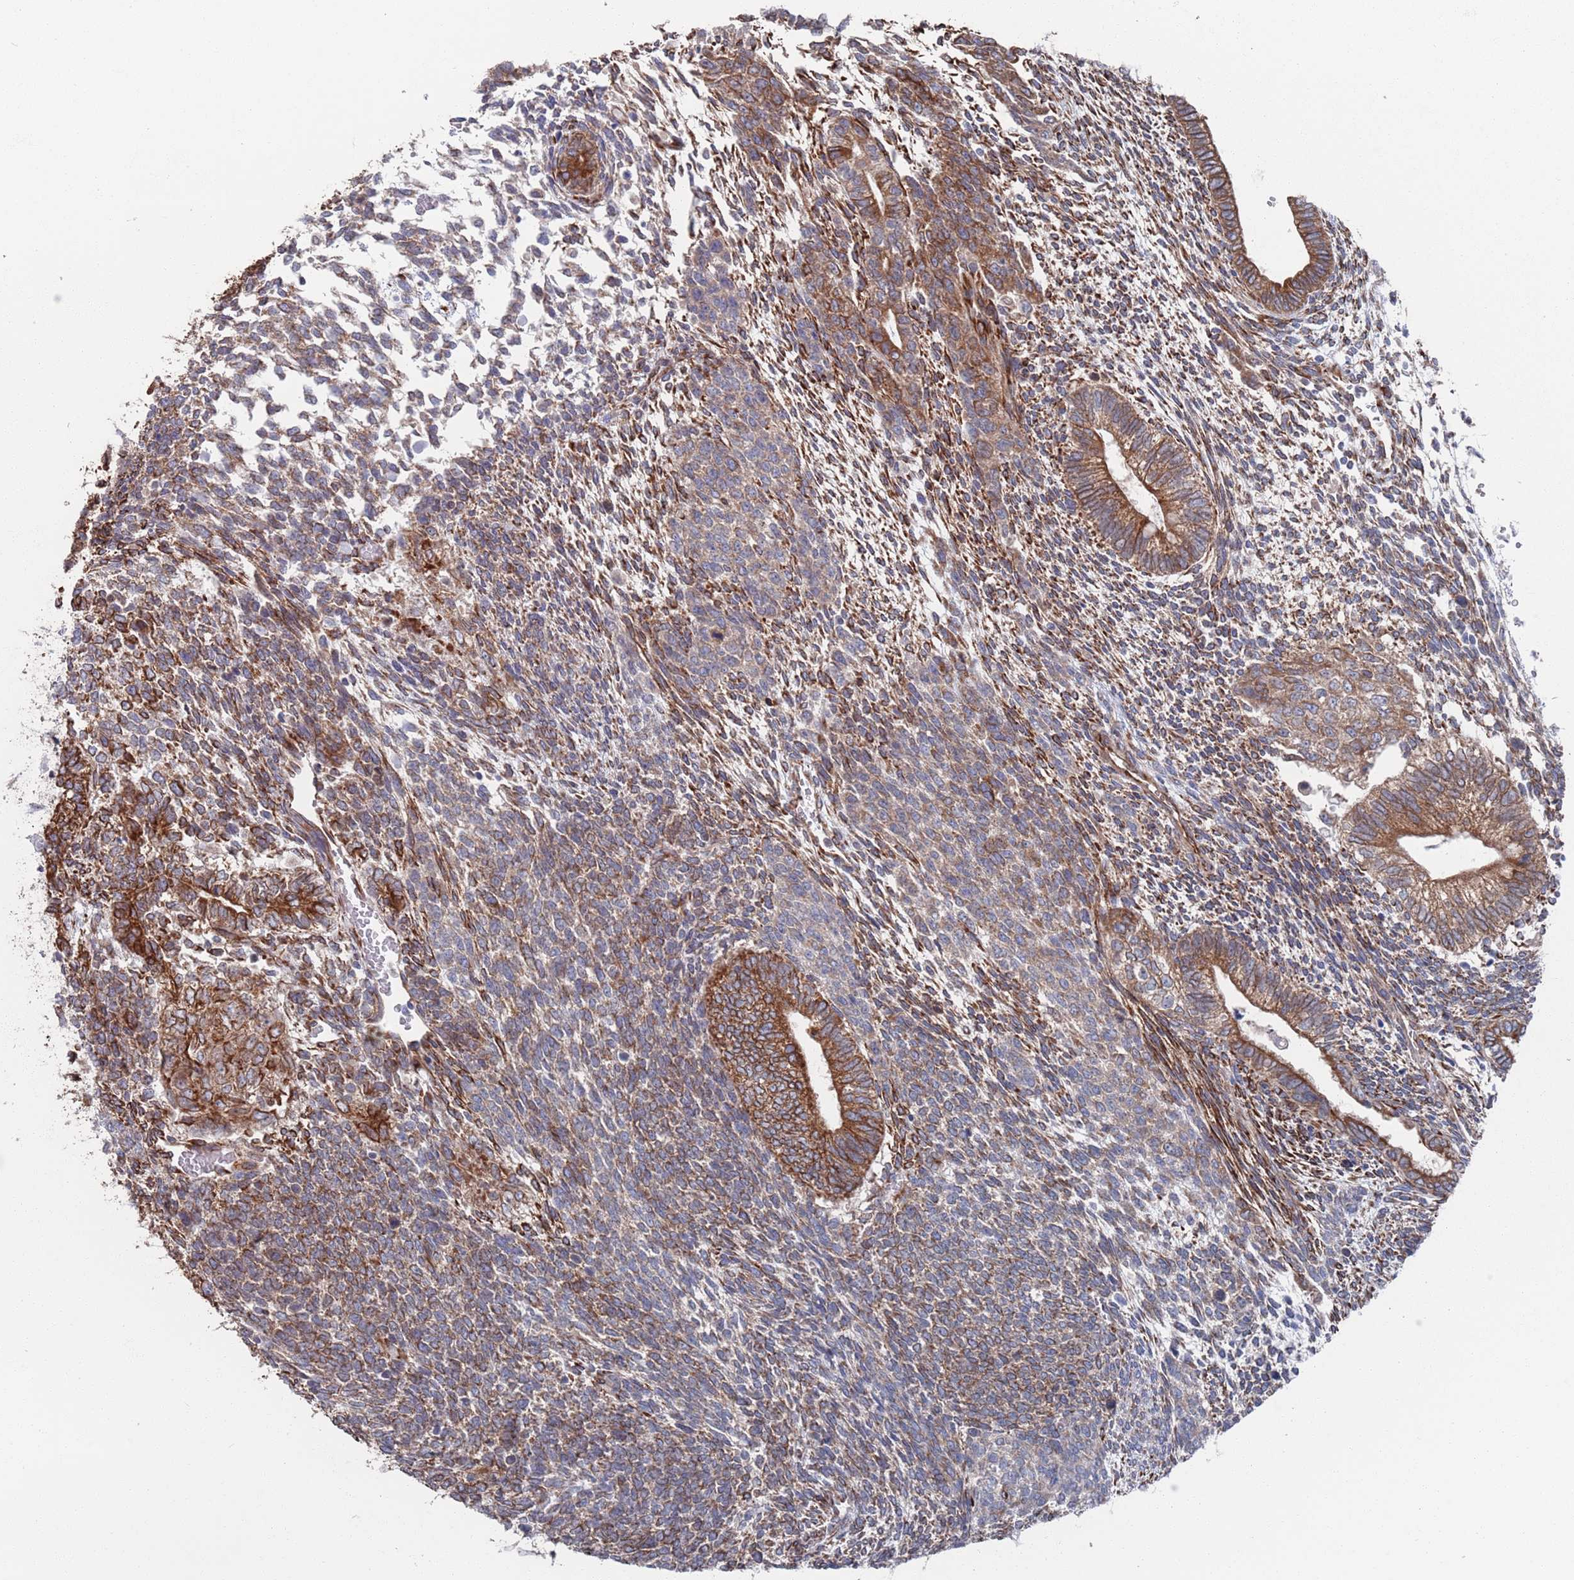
{"staining": {"intensity": "strong", "quantity": "25%-75%", "location": "cytoplasmic/membranous"}, "tissue": "testis cancer", "cell_type": "Tumor cells", "image_type": "cancer", "snomed": [{"axis": "morphology", "description": "Carcinoma, Embryonal, NOS"}, {"axis": "topography", "description": "Testis"}], "caption": "Immunohistochemistry (IHC) image of embryonal carcinoma (testis) stained for a protein (brown), which shows high levels of strong cytoplasmic/membranous expression in approximately 25%-75% of tumor cells.", "gene": "CCDC106", "patient": {"sex": "male", "age": 23}}